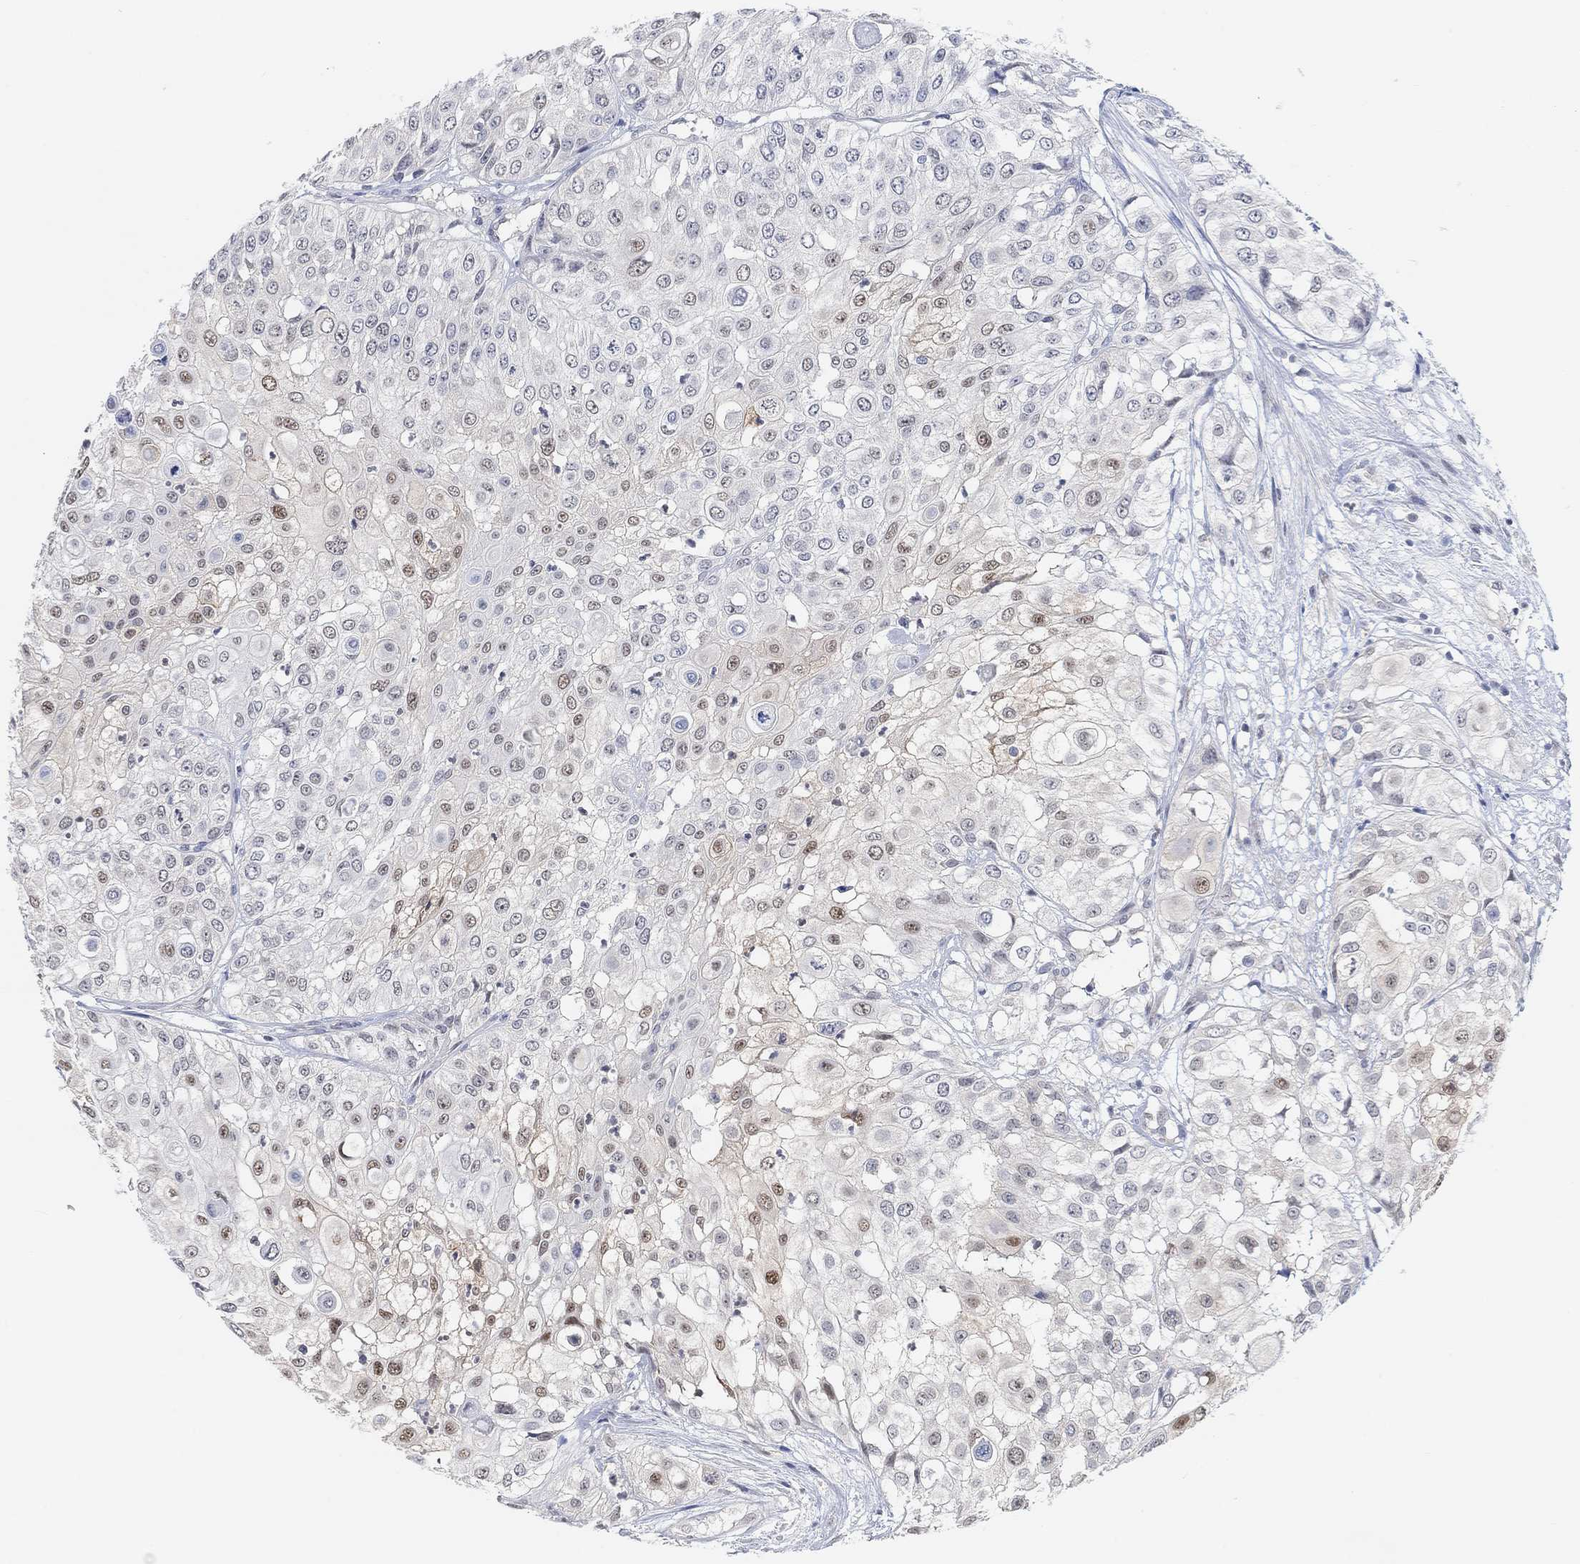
{"staining": {"intensity": "moderate", "quantity": "<25%", "location": "nuclear"}, "tissue": "urothelial cancer", "cell_type": "Tumor cells", "image_type": "cancer", "snomed": [{"axis": "morphology", "description": "Urothelial carcinoma, High grade"}, {"axis": "topography", "description": "Urinary bladder"}], "caption": "There is low levels of moderate nuclear positivity in tumor cells of urothelial cancer, as demonstrated by immunohistochemical staining (brown color).", "gene": "MUC1", "patient": {"sex": "female", "age": 79}}